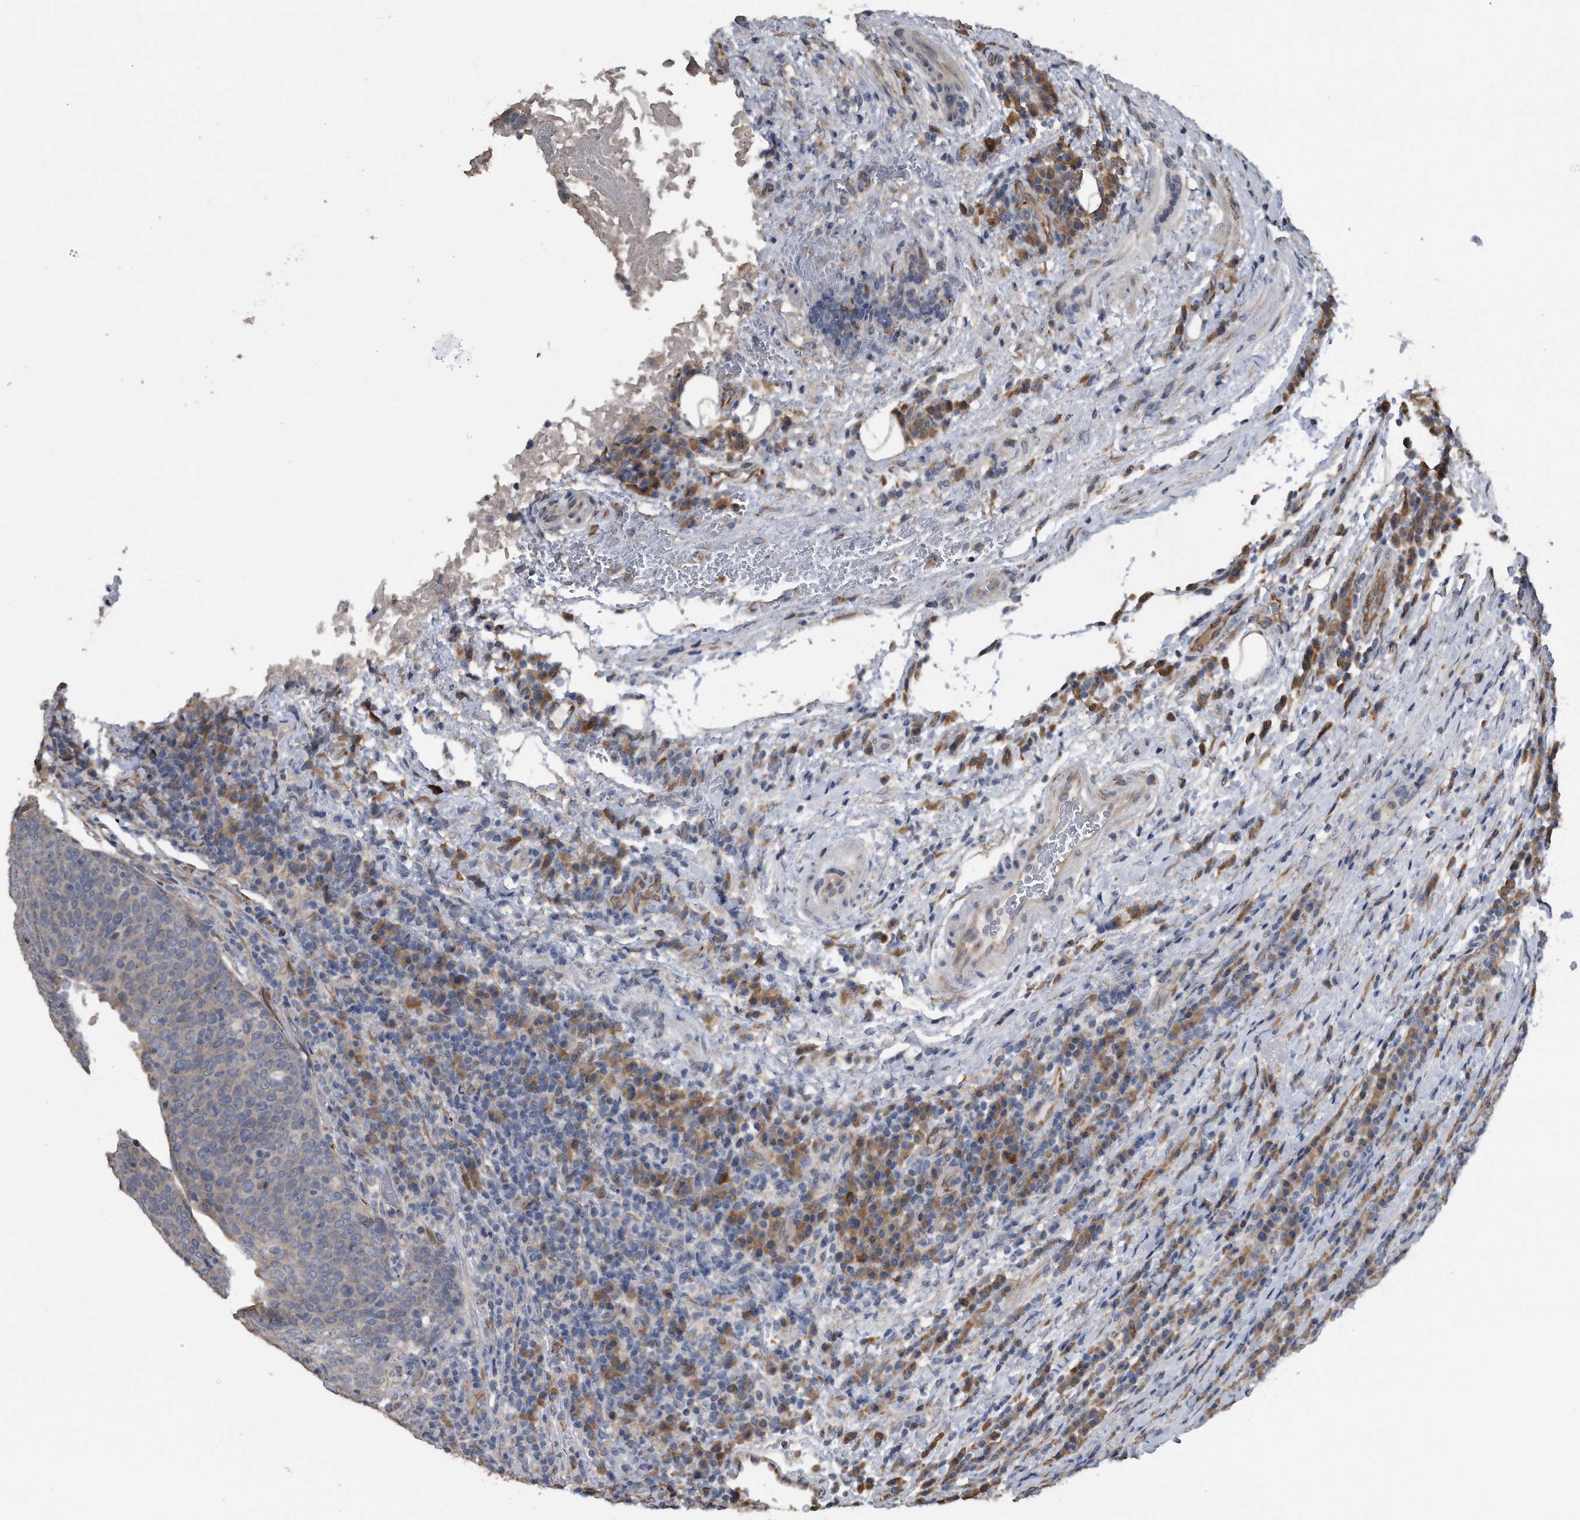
{"staining": {"intensity": "negative", "quantity": "none", "location": "none"}, "tissue": "head and neck cancer", "cell_type": "Tumor cells", "image_type": "cancer", "snomed": [{"axis": "morphology", "description": "Squamous cell carcinoma, NOS"}, {"axis": "morphology", "description": "Squamous cell carcinoma, metastatic, NOS"}, {"axis": "topography", "description": "Lymph node"}, {"axis": "topography", "description": "Head-Neck"}], "caption": "Immunohistochemistry (IHC) micrograph of head and neck cancer stained for a protein (brown), which exhibits no staining in tumor cells.", "gene": "PCLO", "patient": {"sex": "male", "age": 62}}